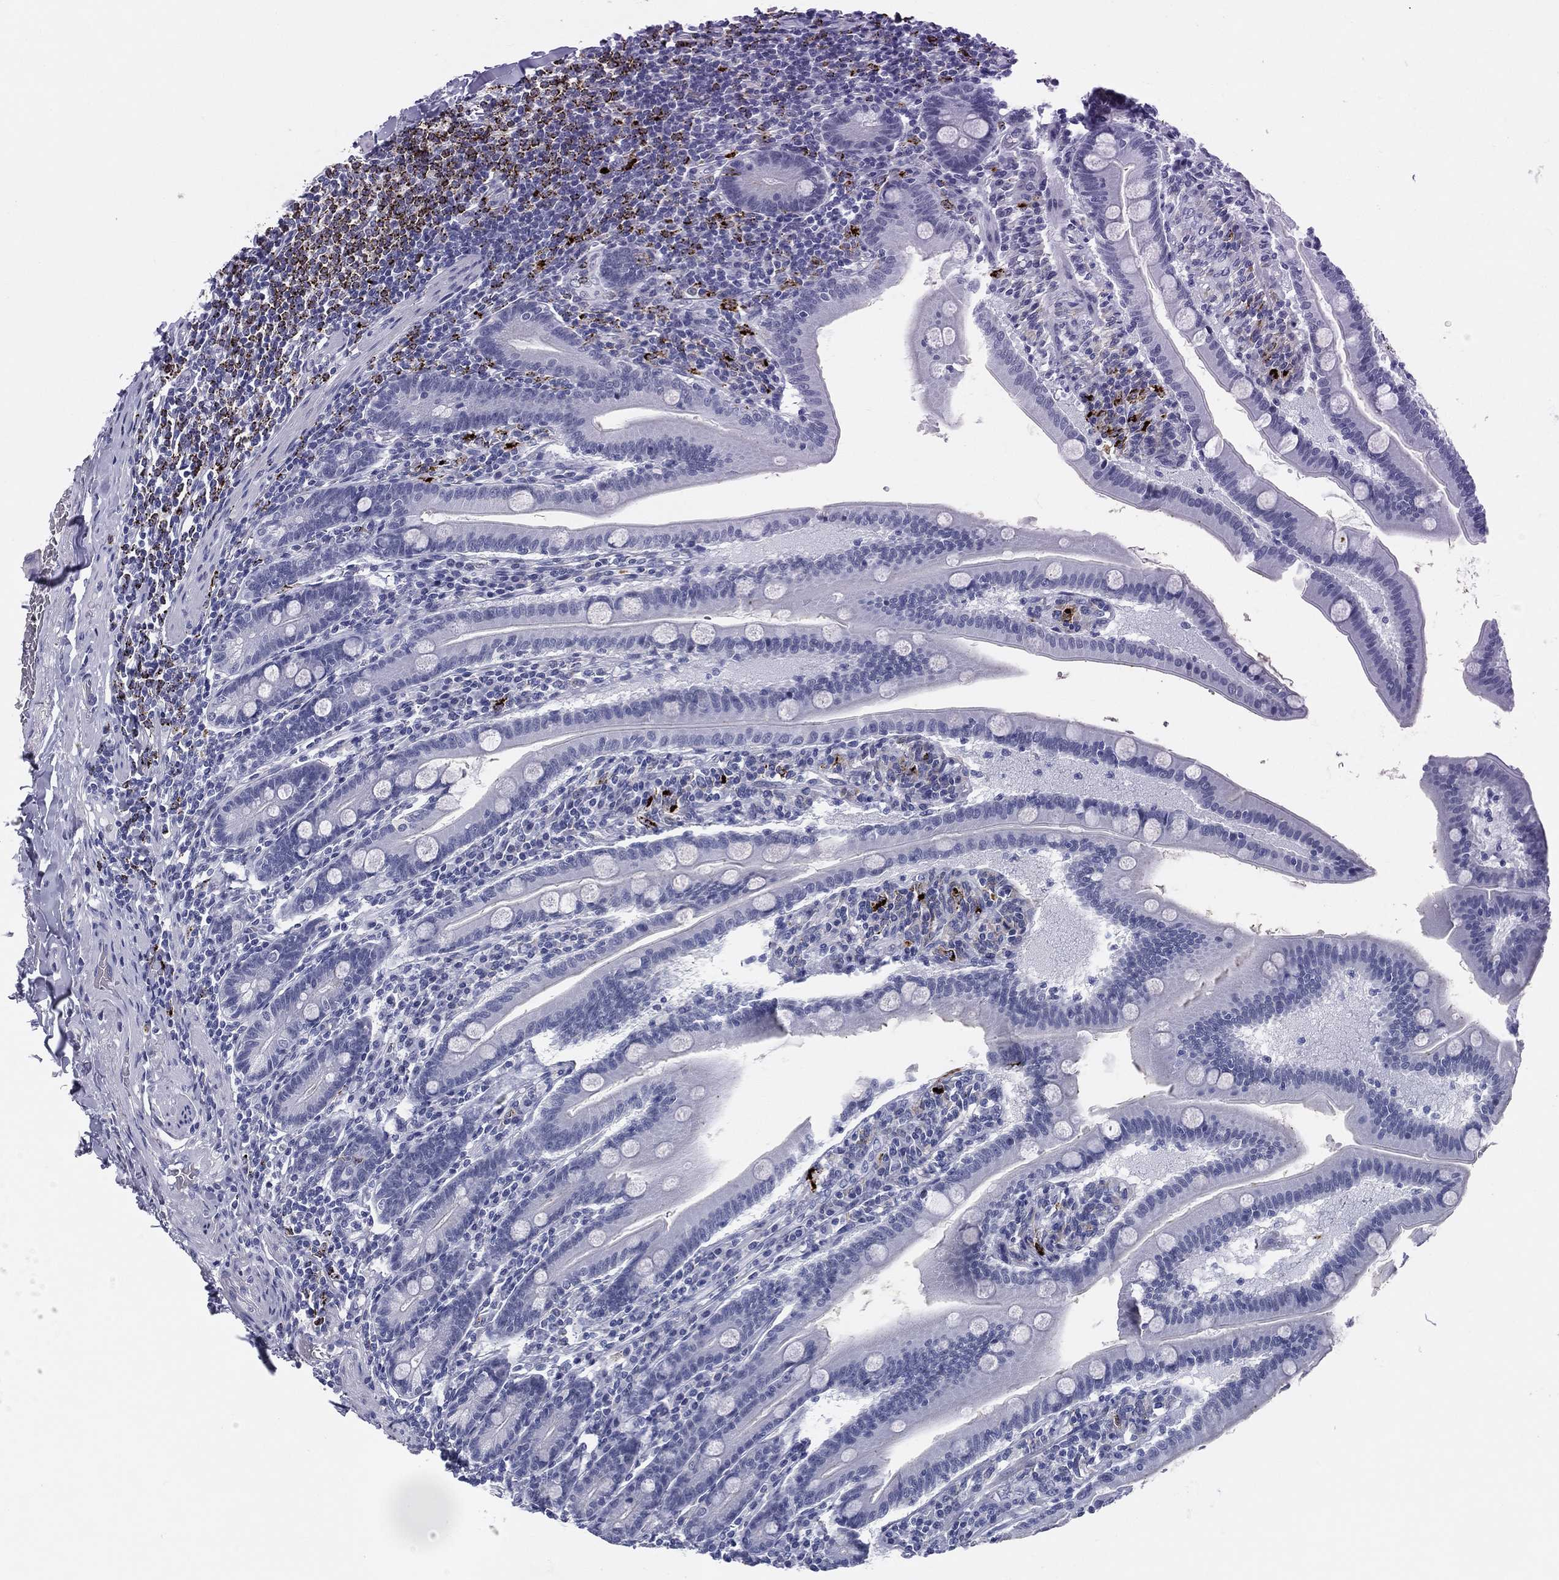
{"staining": {"intensity": "negative", "quantity": "none", "location": "none"}, "tissue": "small intestine", "cell_type": "Glandular cells", "image_type": "normal", "snomed": [{"axis": "morphology", "description": "Normal tissue, NOS"}, {"axis": "topography", "description": "Small intestine"}], "caption": "Micrograph shows no significant protein positivity in glandular cells of unremarkable small intestine. (Stains: DAB immunohistochemistry with hematoxylin counter stain, Microscopy: brightfield microscopy at high magnification).", "gene": "HLA", "patient": {"sex": "male", "age": 66}}